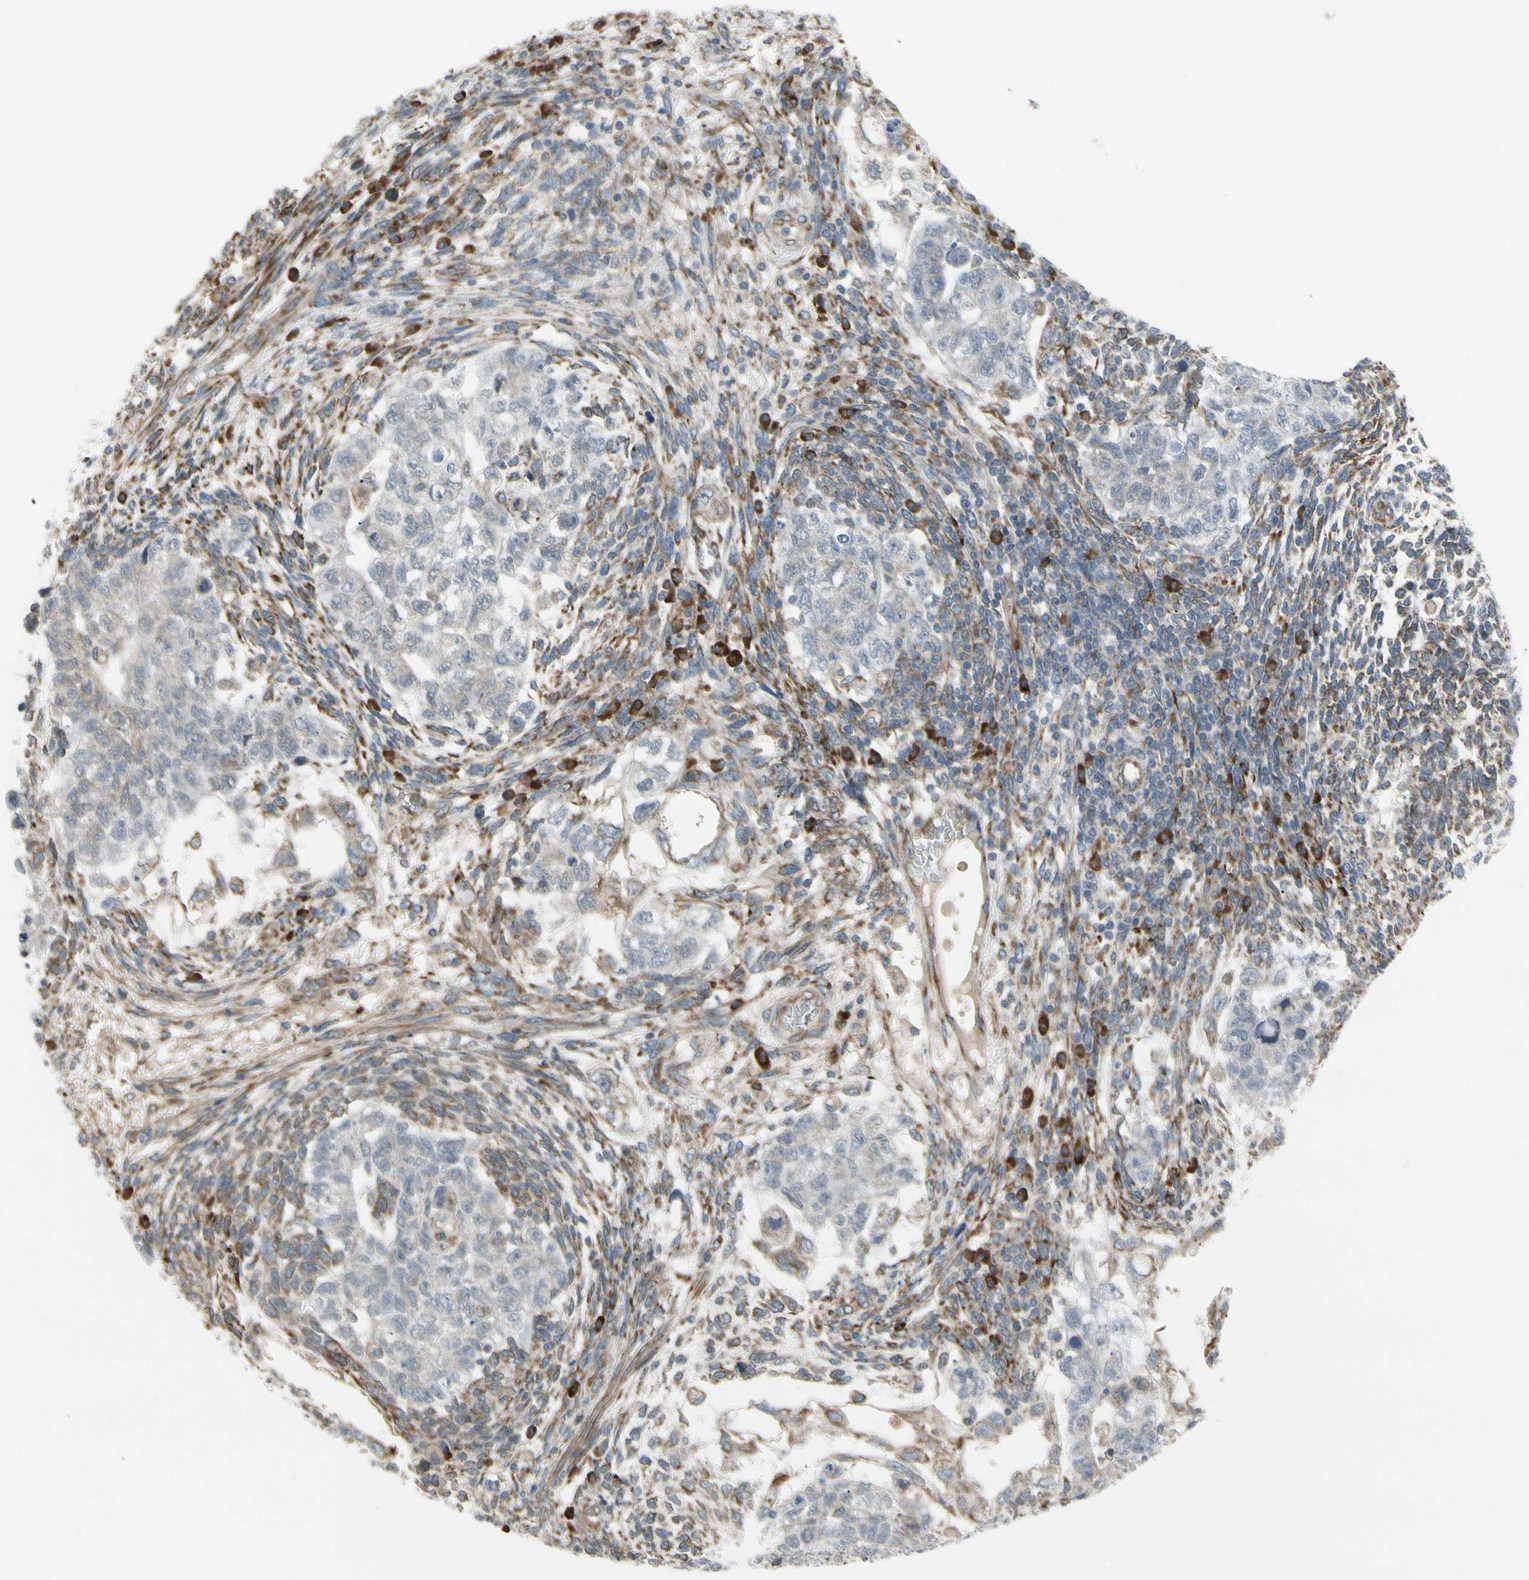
{"staining": {"intensity": "weak", "quantity": ">75%", "location": "cytoplasmic/membranous"}, "tissue": "testis cancer", "cell_type": "Tumor cells", "image_type": "cancer", "snomed": [{"axis": "morphology", "description": "Normal tissue, NOS"}, {"axis": "morphology", "description": "Carcinoma, Embryonal, NOS"}, {"axis": "topography", "description": "Testis"}], "caption": "The immunohistochemical stain shows weak cytoplasmic/membranous positivity in tumor cells of embryonal carcinoma (testis) tissue.", "gene": "FNDC3A", "patient": {"sex": "male", "age": 36}}